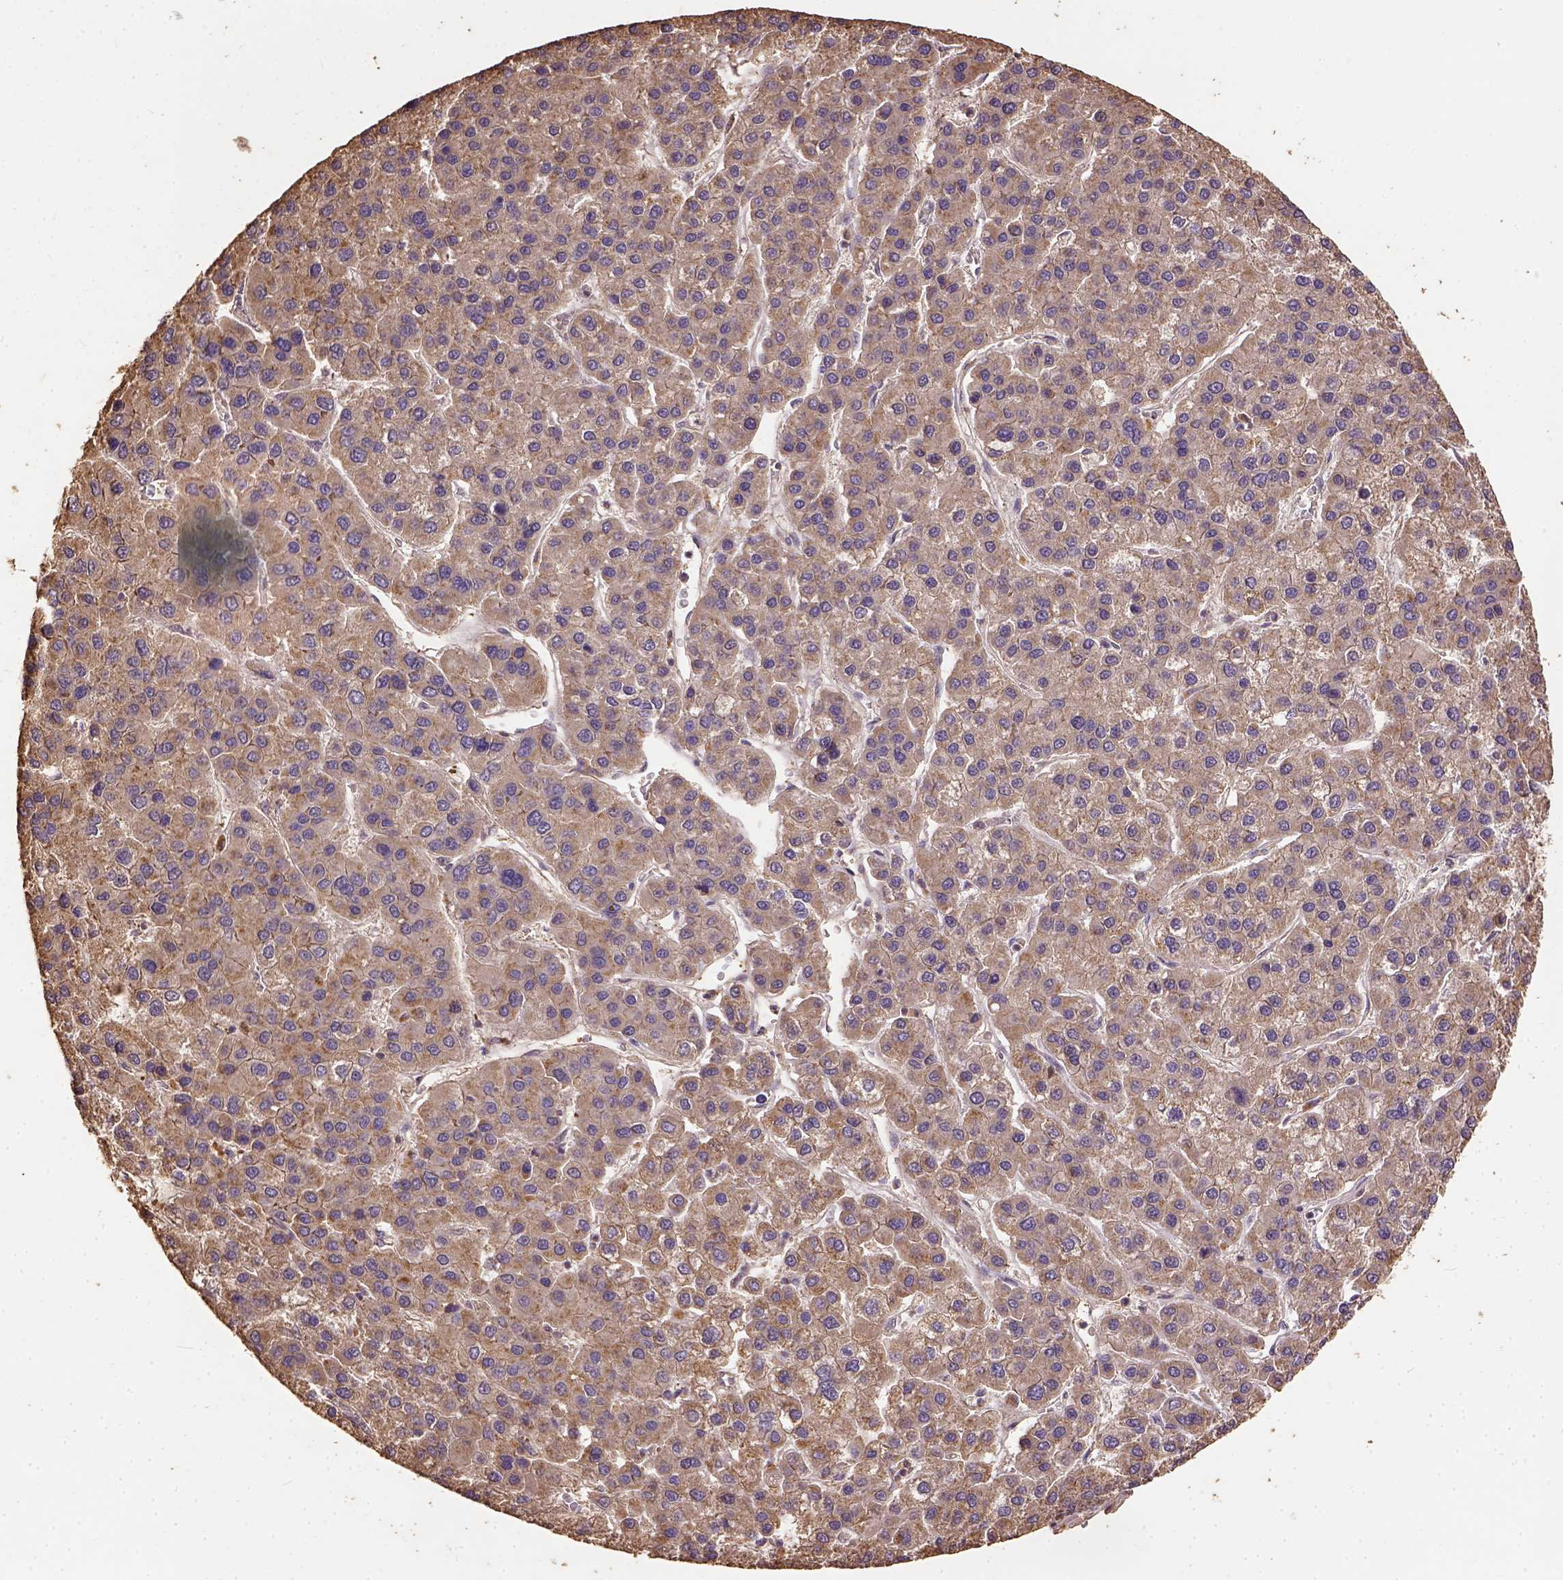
{"staining": {"intensity": "moderate", "quantity": "<25%", "location": "cytoplasmic/membranous"}, "tissue": "liver cancer", "cell_type": "Tumor cells", "image_type": "cancer", "snomed": [{"axis": "morphology", "description": "Carcinoma, Hepatocellular, NOS"}, {"axis": "topography", "description": "Liver"}], "caption": "Protein analysis of liver cancer tissue displays moderate cytoplasmic/membranous positivity in about <25% of tumor cells.", "gene": "ATP1B3", "patient": {"sex": "female", "age": 41}}